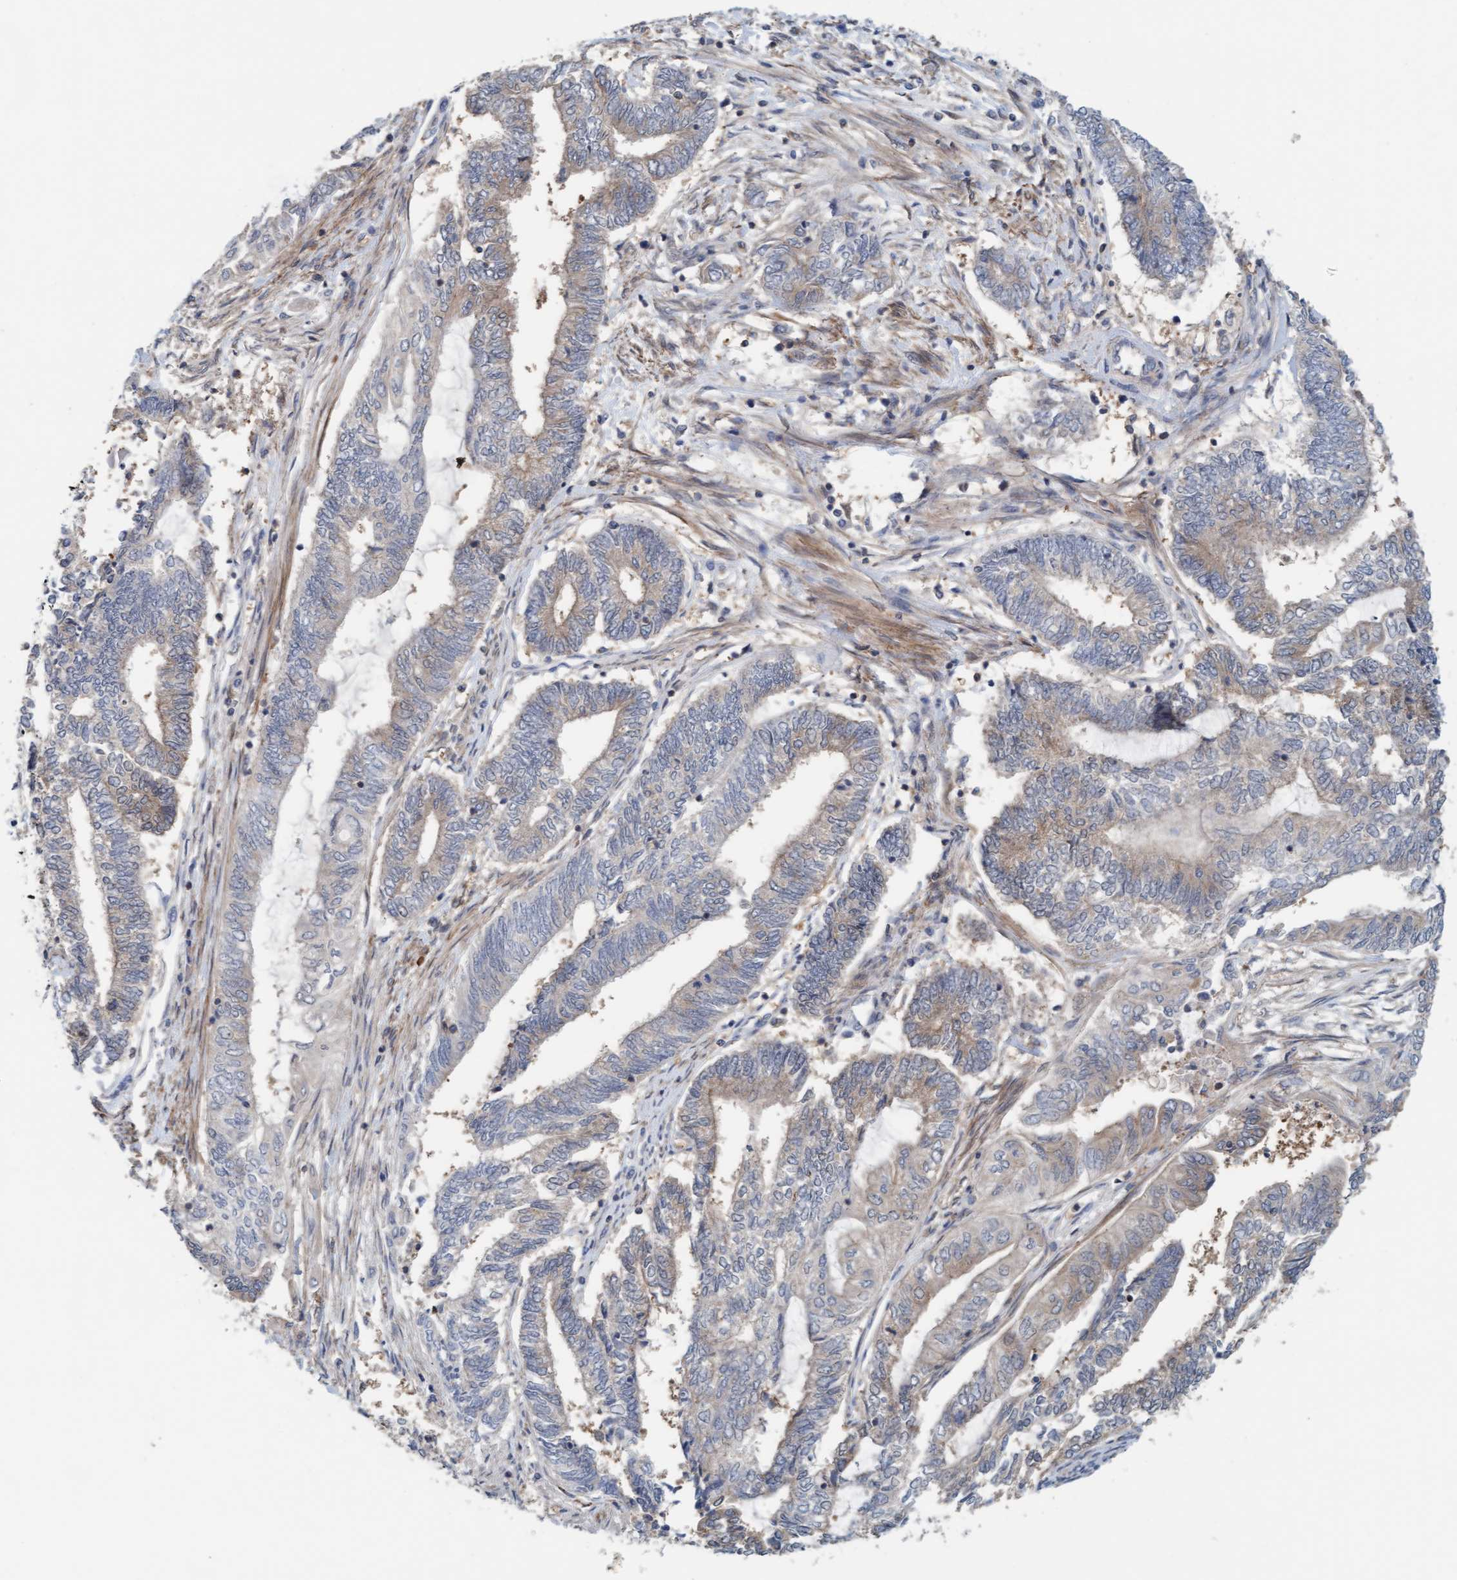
{"staining": {"intensity": "weak", "quantity": "25%-75%", "location": "cytoplasmic/membranous"}, "tissue": "endometrial cancer", "cell_type": "Tumor cells", "image_type": "cancer", "snomed": [{"axis": "morphology", "description": "Adenocarcinoma, NOS"}, {"axis": "topography", "description": "Uterus"}, {"axis": "topography", "description": "Endometrium"}], "caption": "IHC image of neoplastic tissue: adenocarcinoma (endometrial) stained using IHC reveals low levels of weak protein expression localized specifically in the cytoplasmic/membranous of tumor cells, appearing as a cytoplasmic/membranous brown color.", "gene": "UBAP1", "patient": {"sex": "female", "age": 70}}